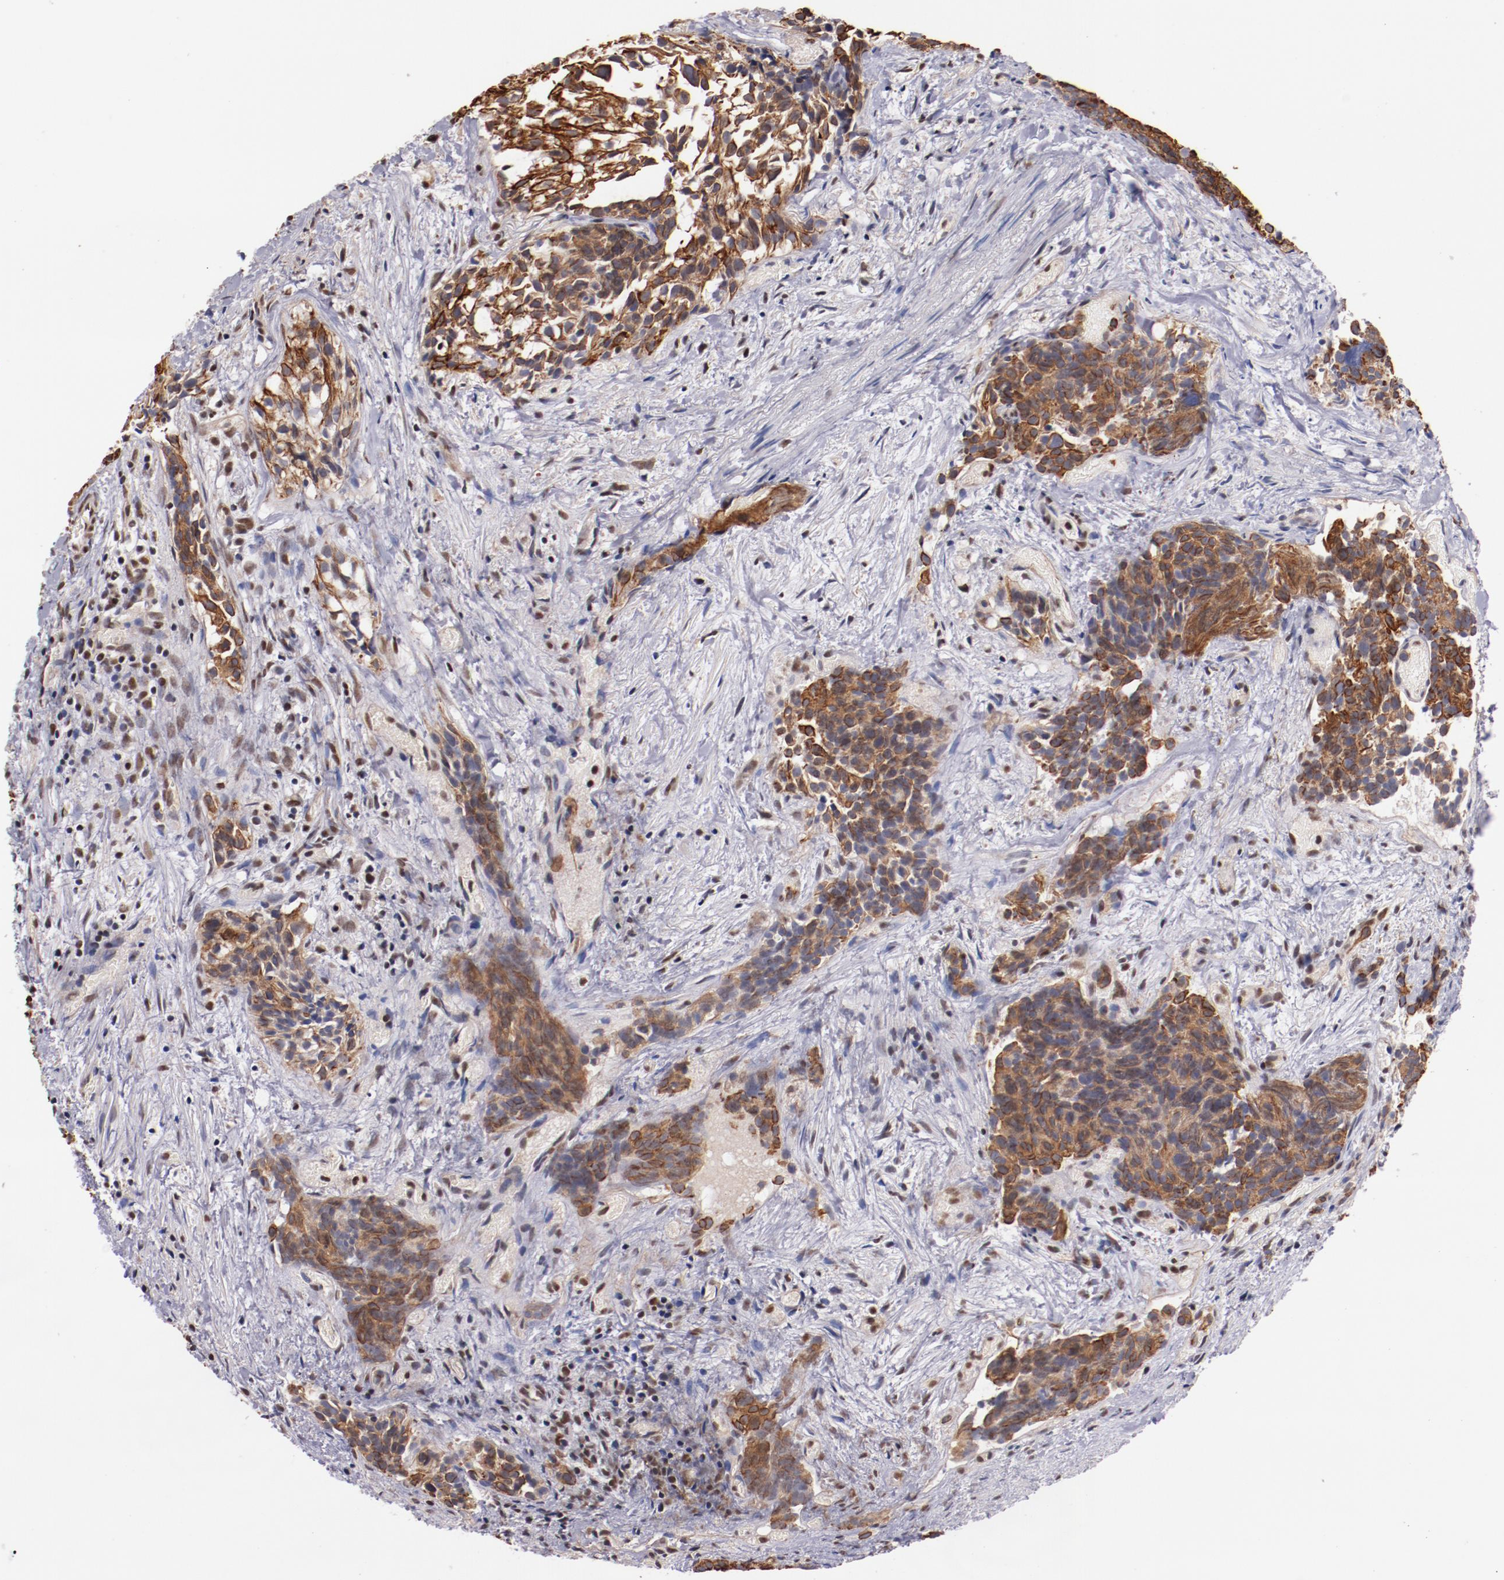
{"staining": {"intensity": "moderate", "quantity": ">75%", "location": "cytoplasmic/membranous"}, "tissue": "urothelial cancer", "cell_type": "Tumor cells", "image_type": "cancer", "snomed": [{"axis": "morphology", "description": "Urothelial carcinoma, High grade"}, {"axis": "topography", "description": "Urinary bladder"}], "caption": "Urothelial cancer stained with DAB immunohistochemistry (IHC) demonstrates medium levels of moderate cytoplasmic/membranous expression in about >75% of tumor cells.", "gene": "STAG2", "patient": {"sex": "female", "age": 78}}